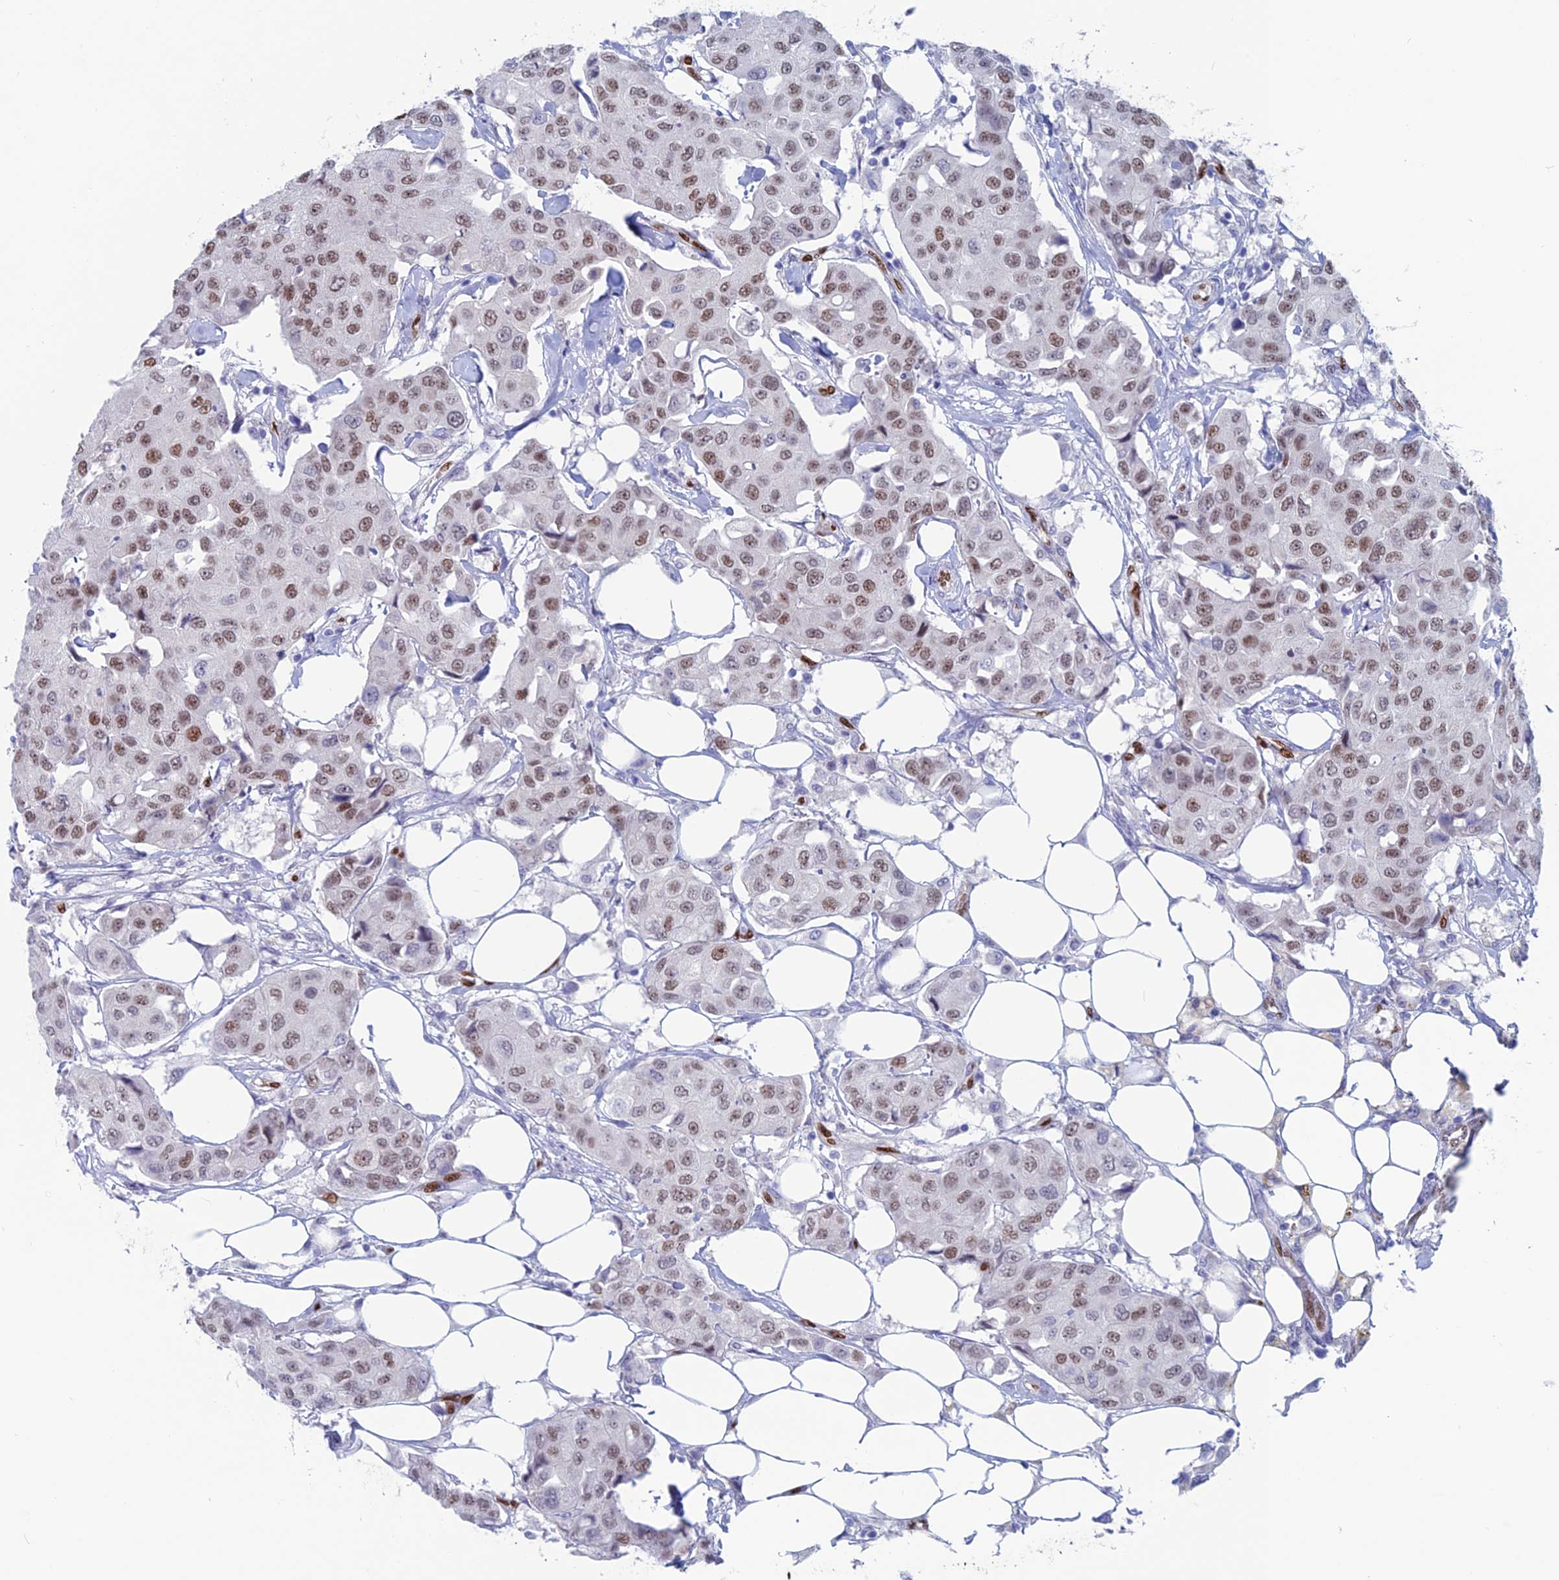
{"staining": {"intensity": "moderate", "quantity": ">75%", "location": "nuclear"}, "tissue": "breast cancer", "cell_type": "Tumor cells", "image_type": "cancer", "snomed": [{"axis": "morphology", "description": "Duct carcinoma"}, {"axis": "topography", "description": "Breast"}], "caption": "Human infiltrating ductal carcinoma (breast) stained for a protein (brown) displays moderate nuclear positive positivity in about >75% of tumor cells.", "gene": "NOL4L", "patient": {"sex": "female", "age": 80}}